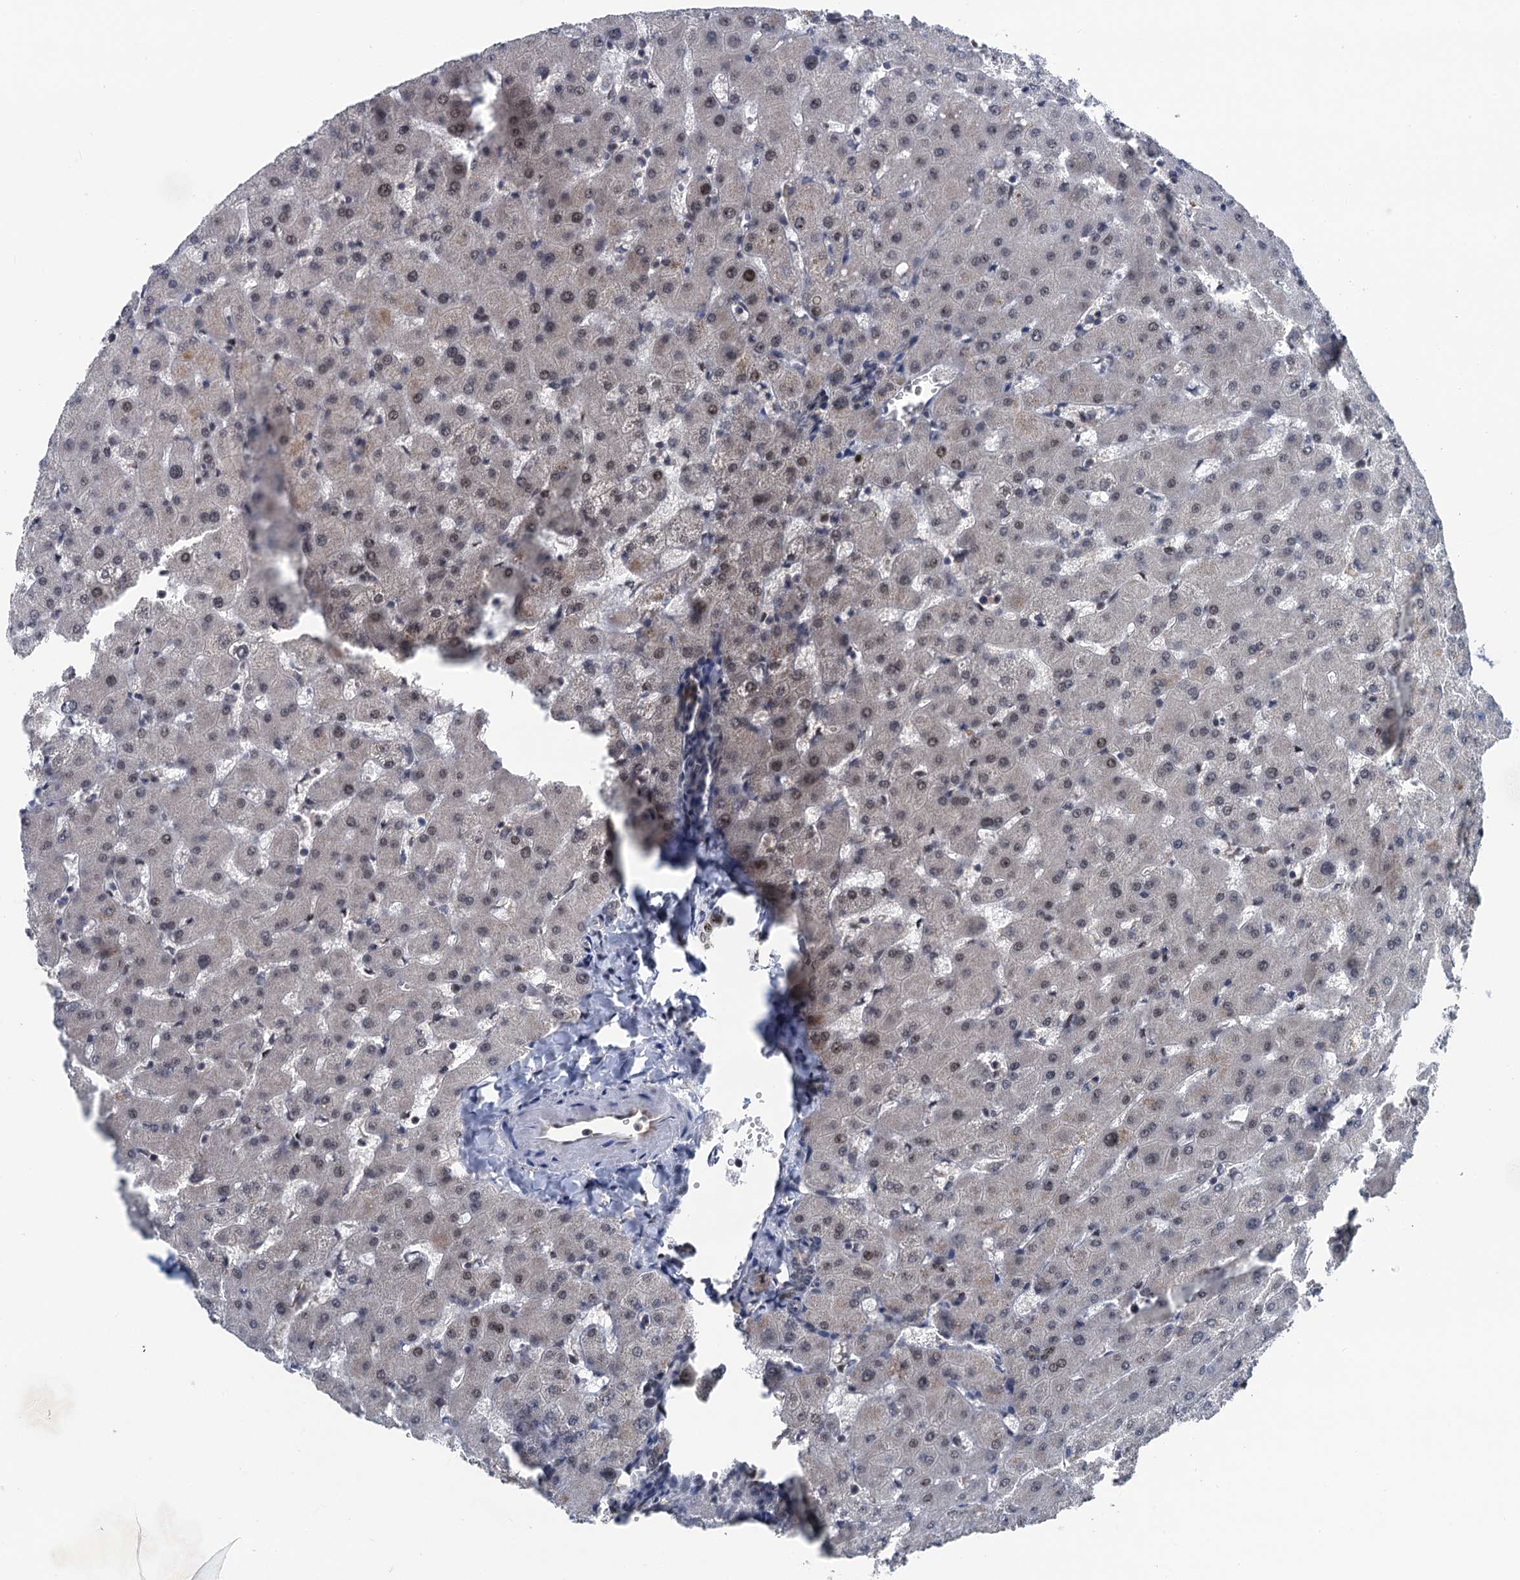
{"staining": {"intensity": "negative", "quantity": "none", "location": "none"}, "tissue": "liver", "cell_type": "Cholangiocytes", "image_type": "normal", "snomed": [{"axis": "morphology", "description": "Normal tissue, NOS"}, {"axis": "topography", "description": "Liver"}], "caption": "This is a photomicrograph of immunohistochemistry staining of benign liver, which shows no expression in cholangiocytes. (Stains: DAB immunohistochemistry (IHC) with hematoxylin counter stain, Microscopy: brightfield microscopy at high magnification).", "gene": "RASSF4", "patient": {"sex": "female", "age": 63}}